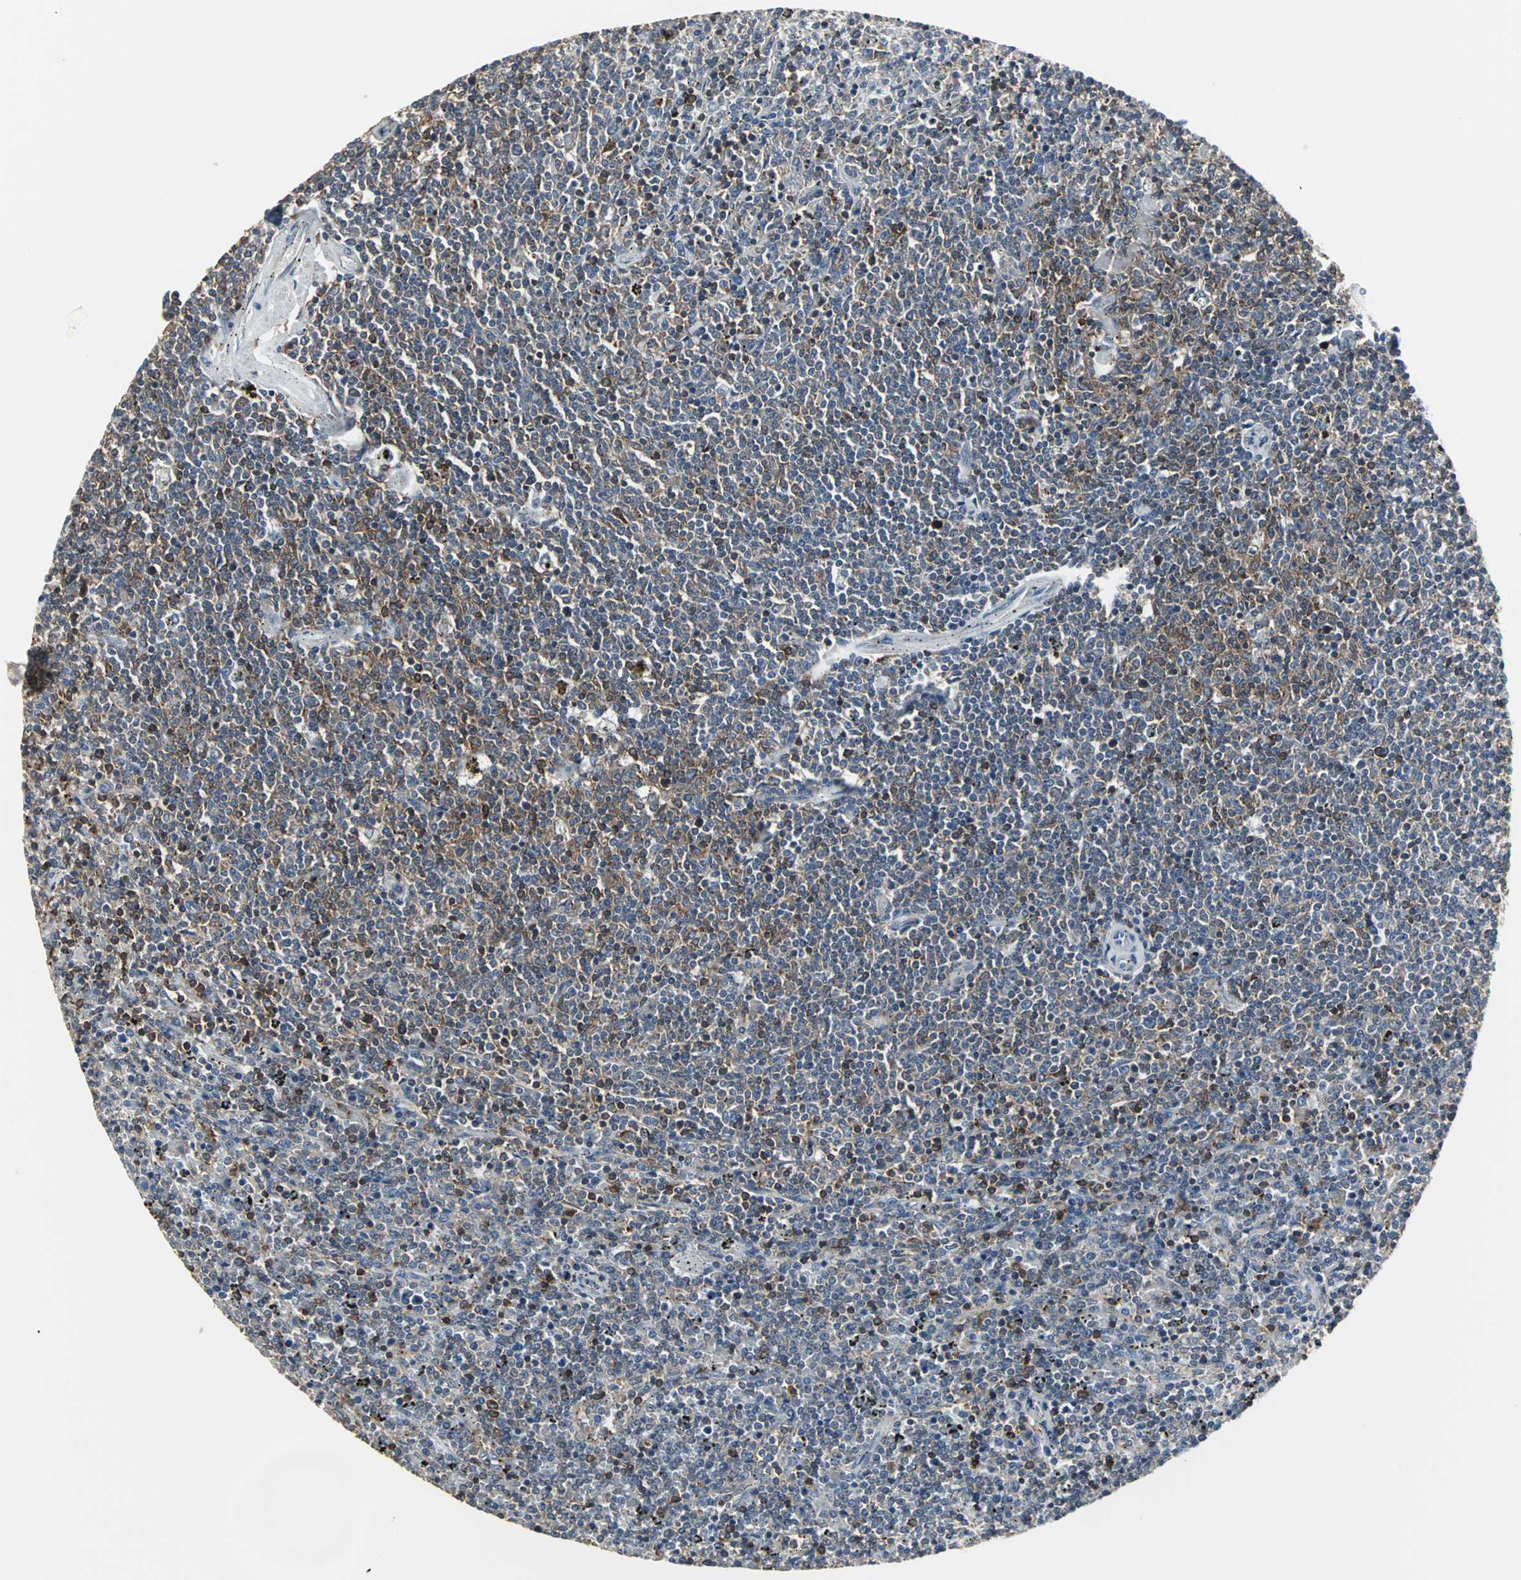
{"staining": {"intensity": "moderate", "quantity": "25%-75%", "location": "cytoplasmic/membranous"}, "tissue": "lymphoma", "cell_type": "Tumor cells", "image_type": "cancer", "snomed": [{"axis": "morphology", "description": "Malignant lymphoma, non-Hodgkin's type, Low grade"}, {"axis": "topography", "description": "Spleen"}], "caption": "Low-grade malignant lymphoma, non-Hodgkin's type was stained to show a protein in brown. There is medium levels of moderate cytoplasmic/membranous expression in approximately 25%-75% of tumor cells.", "gene": "LRRFIP1", "patient": {"sex": "female", "age": 50}}